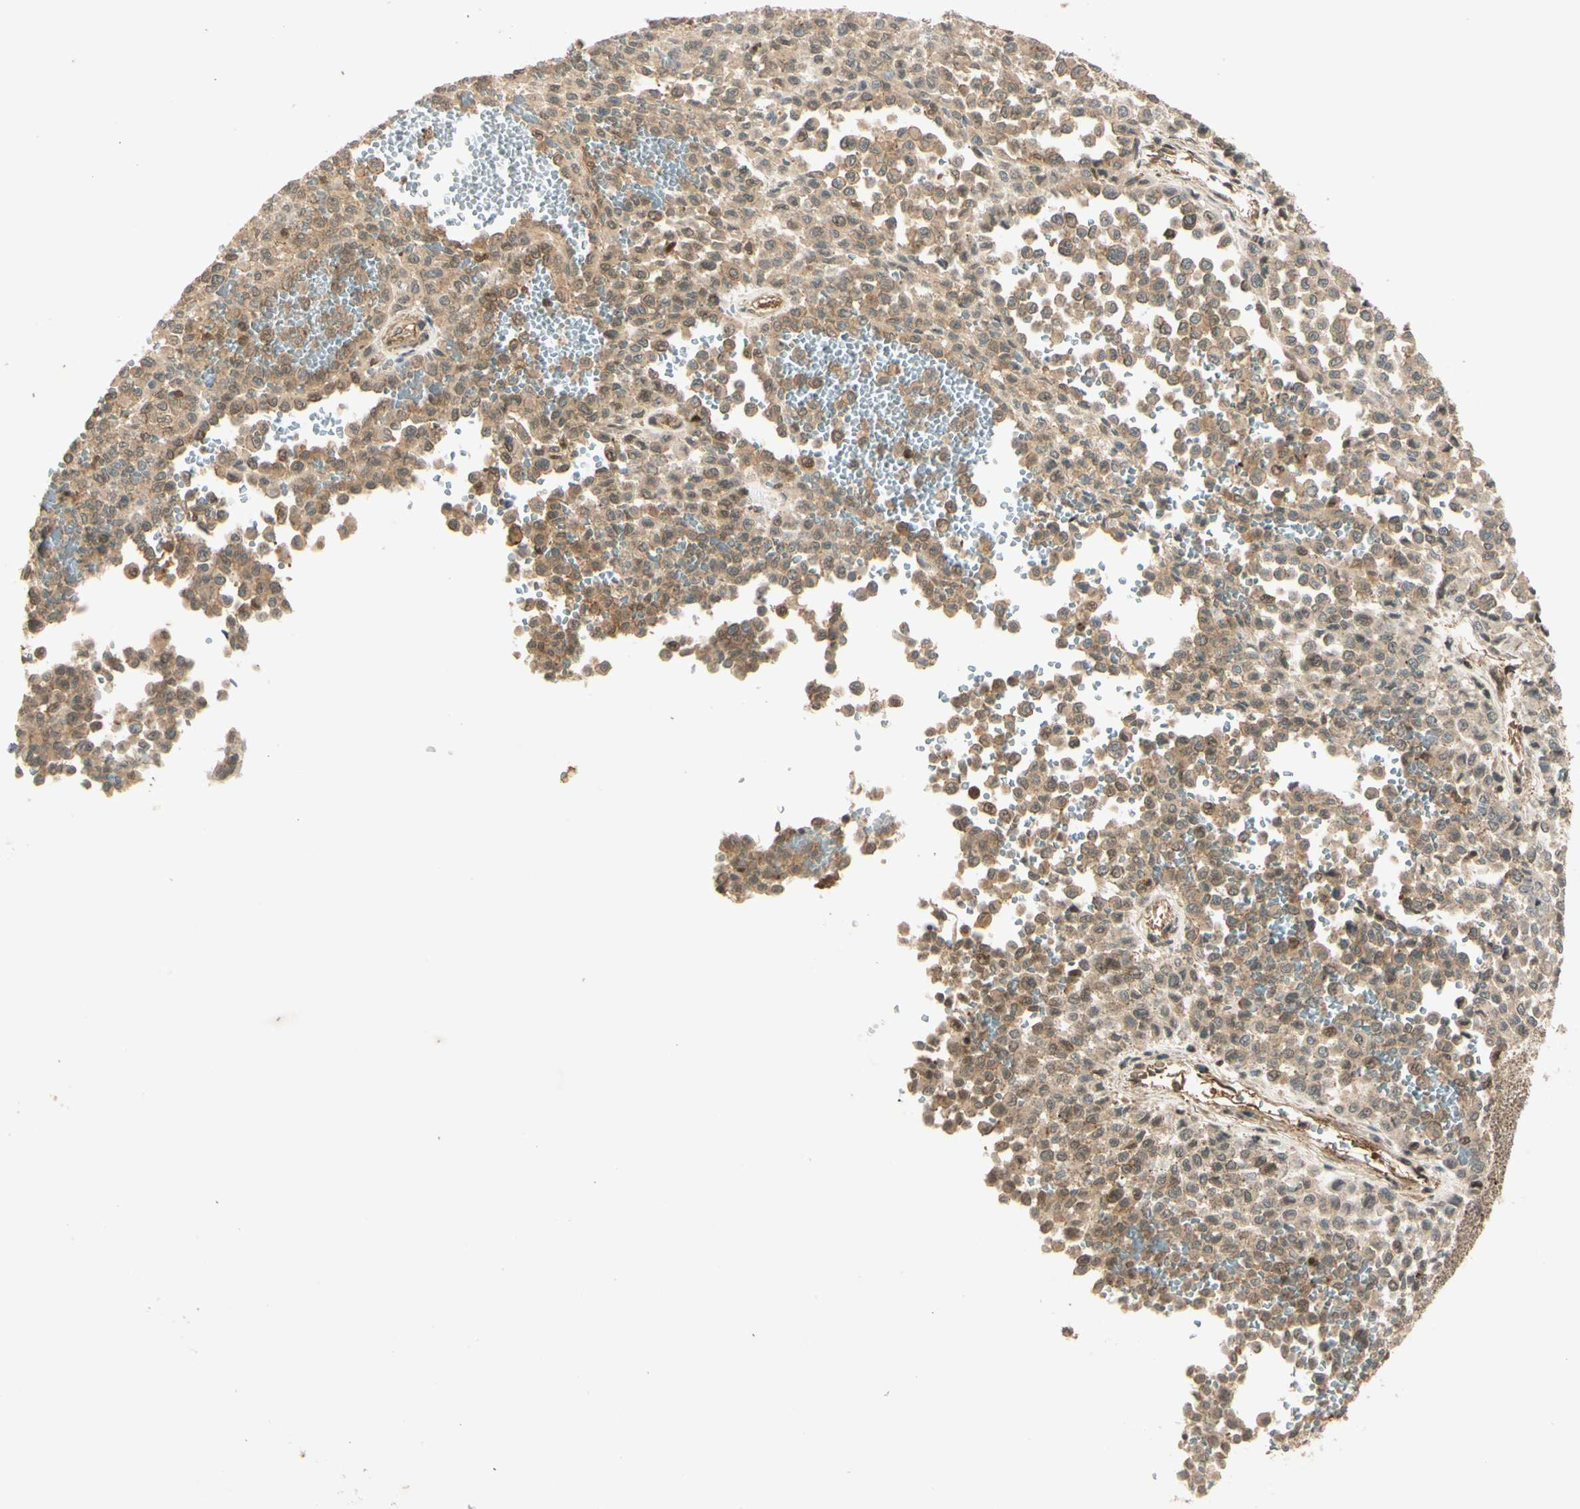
{"staining": {"intensity": "moderate", "quantity": ">75%", "location": "cytoplasmic/membranous"}, "tissue": "melanoma", "cell_type": "Tumor cells", "image_type": "cancer", "snomed": [{"axis": "morphology", "description": "Malignant melanoma, Metastatic site"}, {"axis": "topography", "description": "Pancreas"}], "caption": "Immunohistochemistry (IHC) (DAB (3,3'-diaminobenzidine)) staining of melanoma displays moderate cytoplasmic/membranous protein positivity in about >75% of tumor cells.", "gene": "EPHA8", "patient": {"sex": "female", "age": 30}}